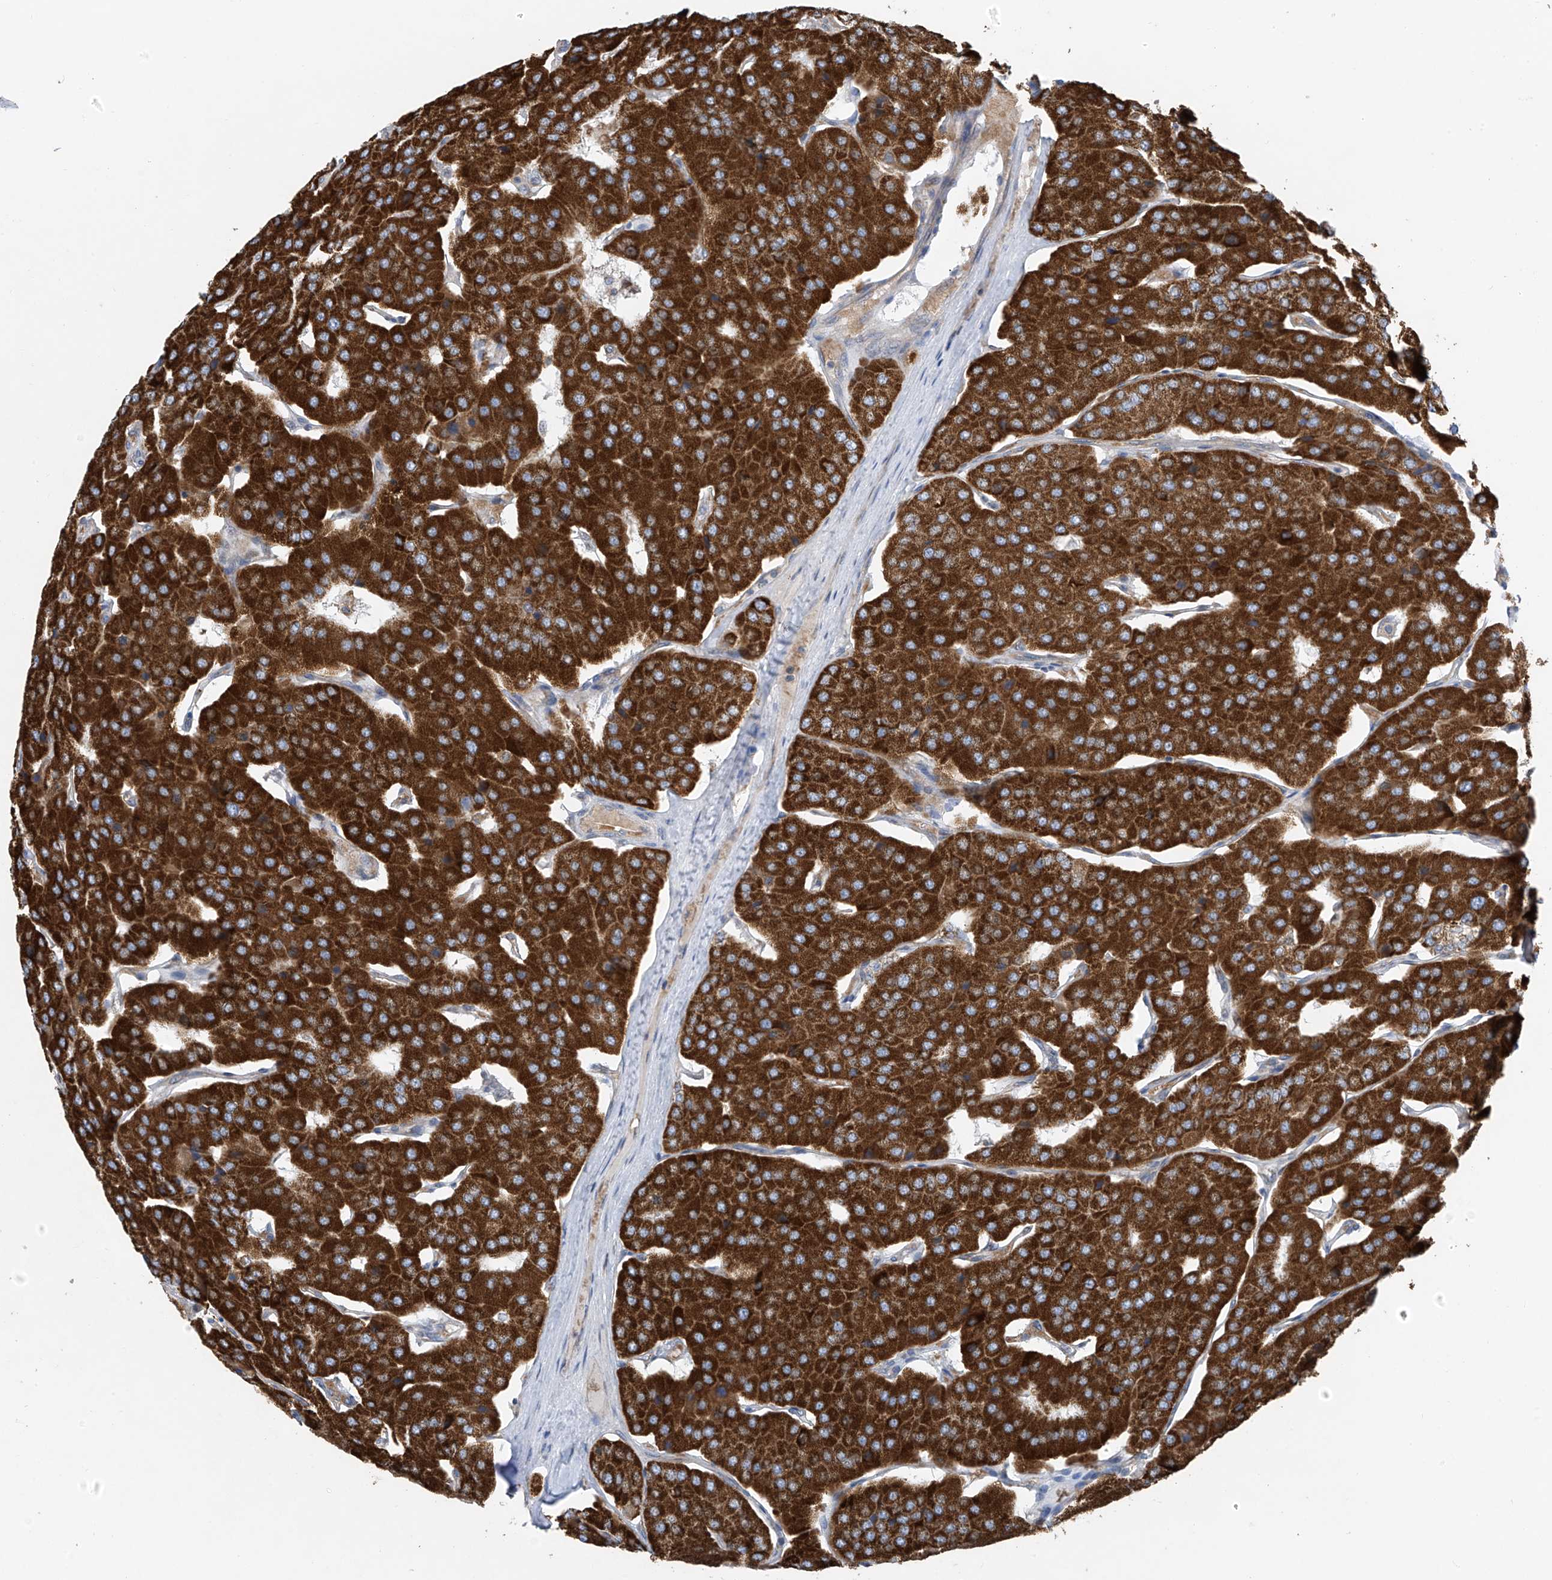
{"staining": {"intensity": "strong", "quantity": ">75%", "location": "cytoplasmic/membranous"}, "tissue": "parathyroid gland", "cell_type": "Glandular cells", "image_type": "normal", "snomed": [{"axis": "morphology", "description": "Normal tissue, NOS"}, {"axis": "morphology", "description": "Adenoma, NOS"}, {"axis": "topography", "description": "Parathyroid gland"}], "caption": "Immunohistochemistry staining of benign parathyroid gland, which displays high levels of strong cytoplasmic/membranous staining in about >75% of glandular cells indicating strong cytoplasmic/membranous protein positivity. The staining was performed using DAB (brown) for protein detection and nuclei were counterstained in hematoxylin (blue).", "gene": "EOMES", "patient": {"sex": "female", "age": 86}}